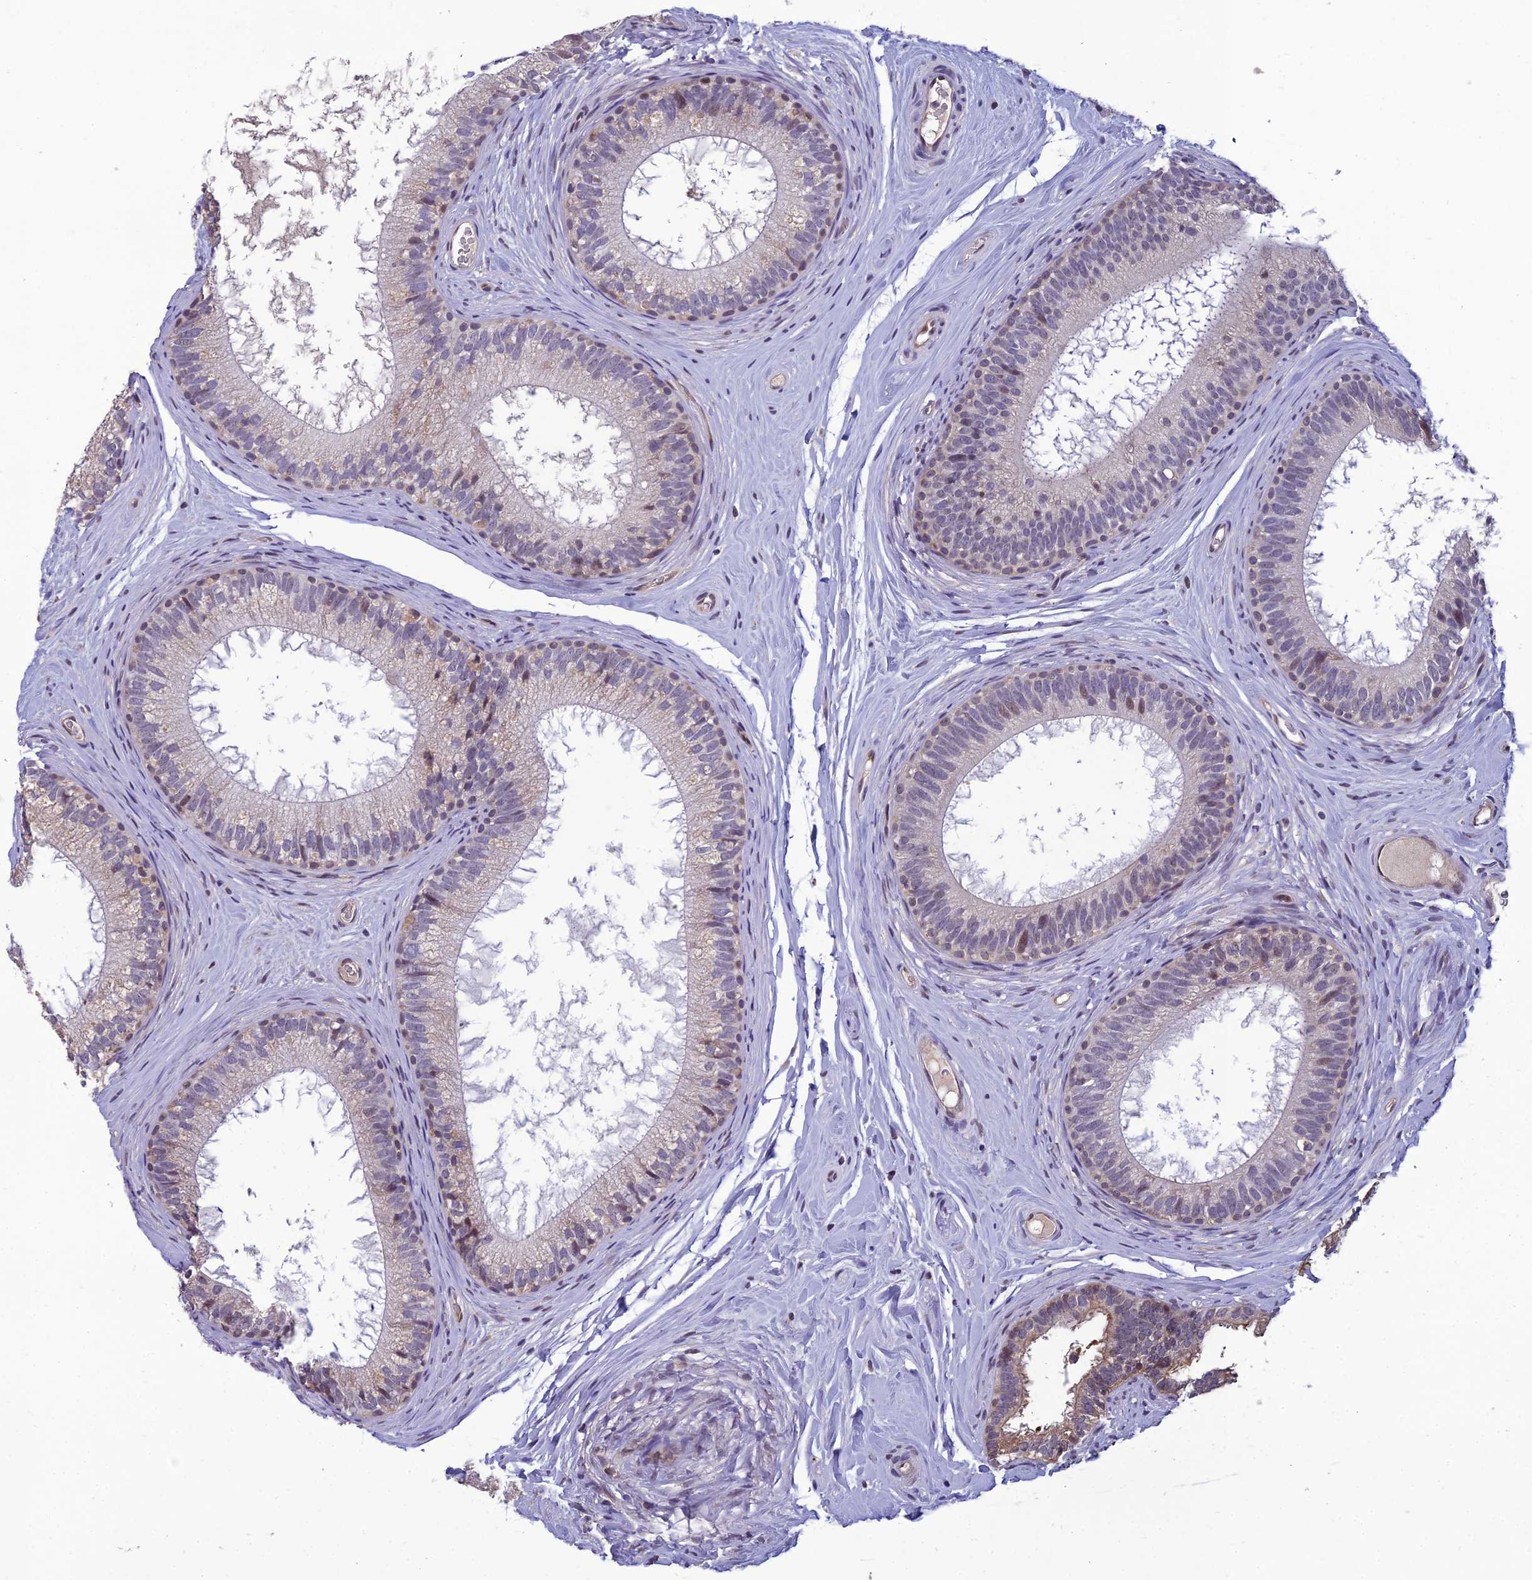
{"staining": {"intensity": "moderate", "quantity": "<25%", "location": "nuclear"}, "tissue": "epididymis", "cell_type": "Glandular cells", "image_type": "normal", "snomed": [{"axis": "morphology", "description": "Normal tissue, NOS"}, {"axis": "topography", "description": "Epididymis"}], "caption": "A brown stain highlights moderate nuclear staining of a protein in glandular cells of benign human epididymis. Nuclei are stained in blue.", "gene": "GRWD1", "patient": {"sex": "male", "age": 33}}